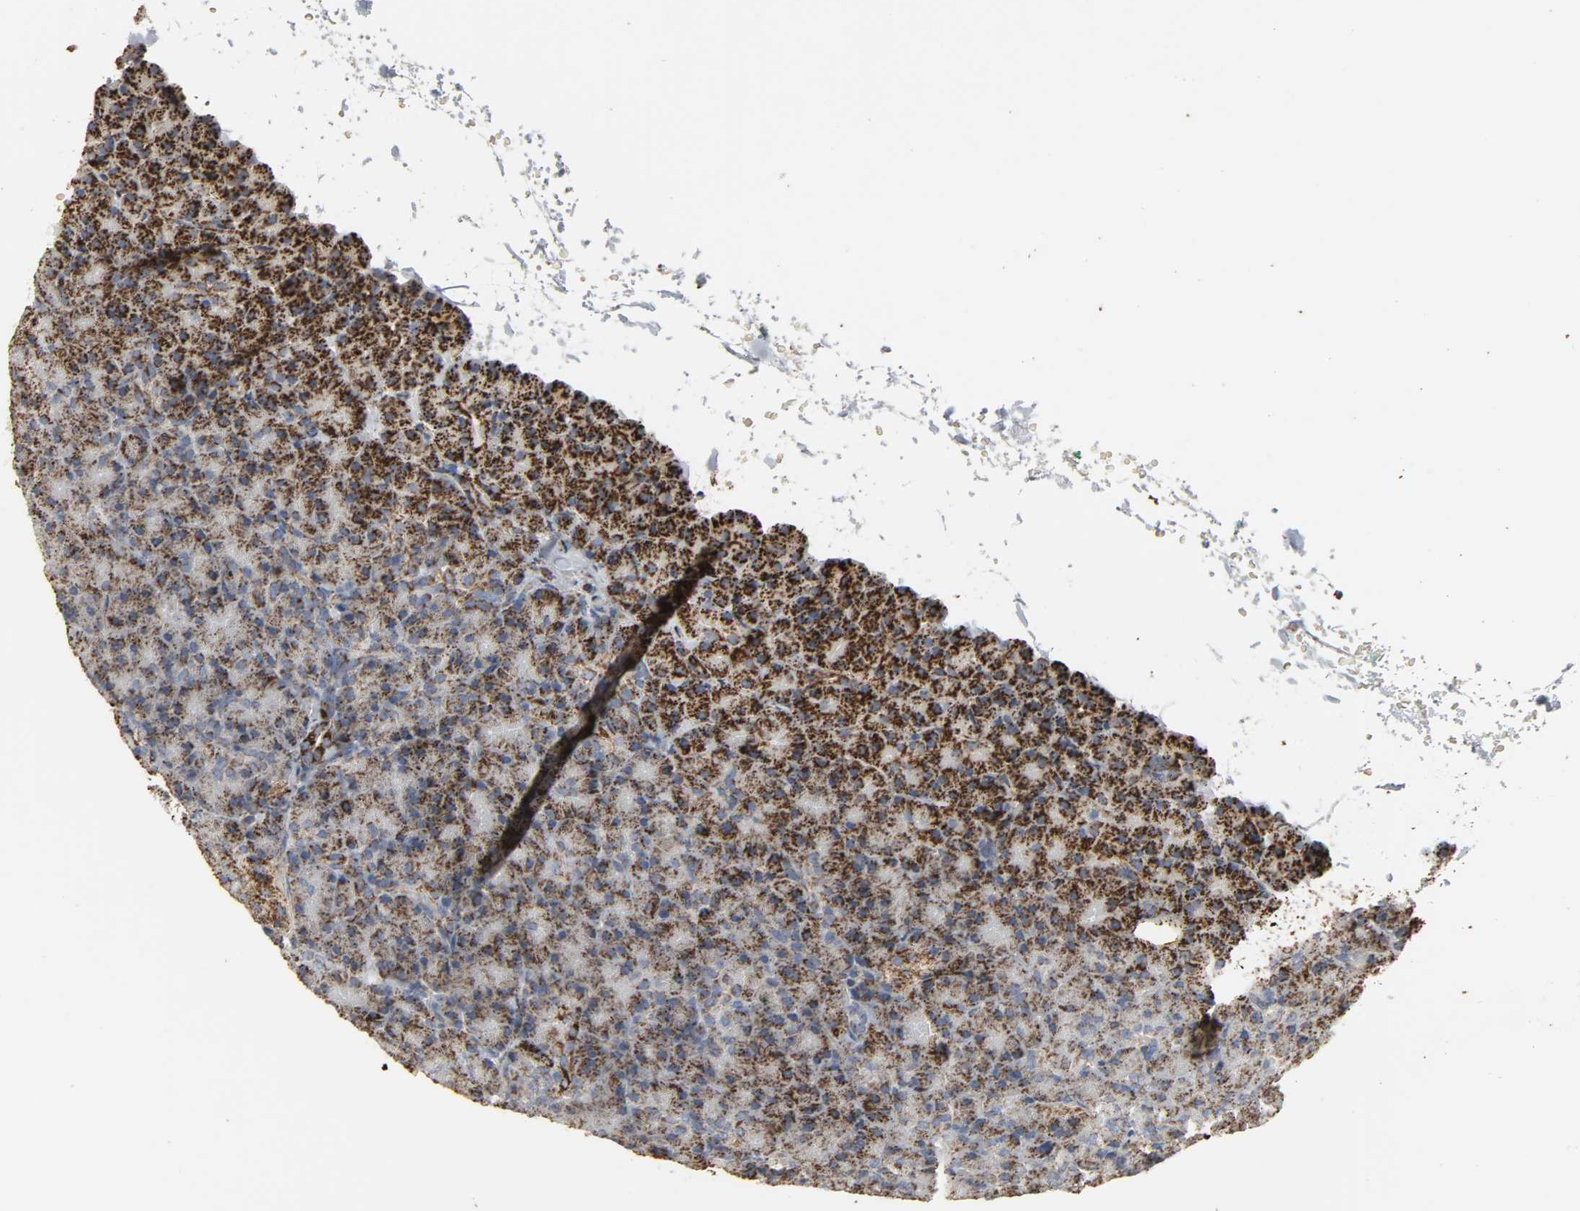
{"staining": {"intensity": "strong", "quantity": ">75%", "location": "cytoplasmic/membranous"}, "tissue": "pancreas", "cell_type": "Exocrine glandular cells", "image_type": "normal", "snomed": [{"axis": "morphology", "description": "Normal tissue, NOS"}, {"axis": "topography", "description": "Pancreas"}], "caption": "Exocrine glandular cells reveal high levels of strong cytoplasmic/membranous expression in about >75% of cells in normal pancreas. The protein of interest is shown in brown color, while the nuclei are stained blue.", "gene": "ACAT1", "patient": {"sex": "female", "age": 43}}